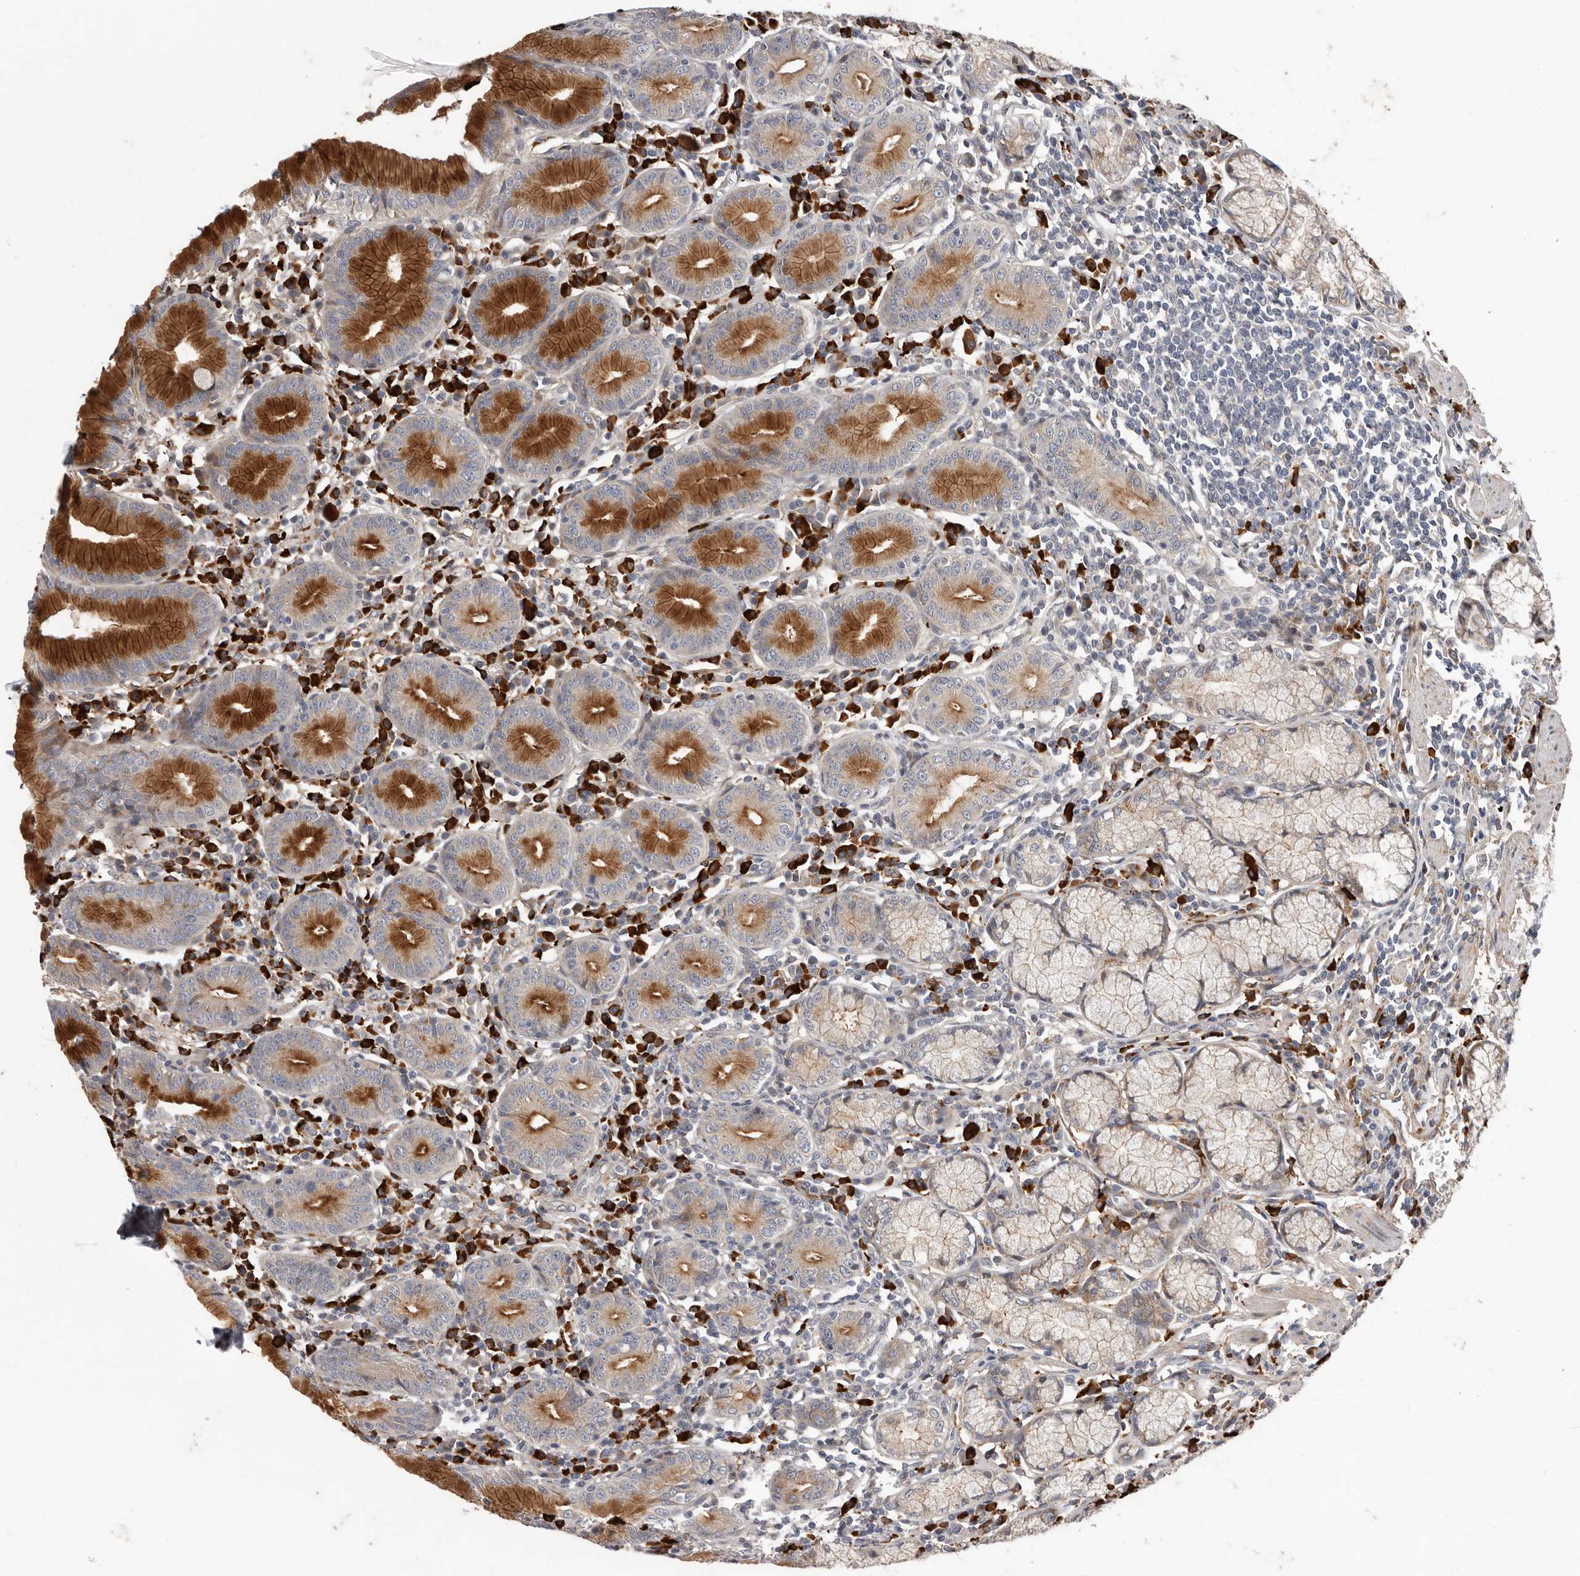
{"staining": {"intensity": "strong", "quantity": "25%-75%", "location": "cytoplasmic/membranous"}, "tissue": "stomach", "cell_type": "Glandular cells", "image_type": "normal", "snomed": [{"axis": "morphology", "description": "Normal tissue, NOS"}, {"axis": "topography", "description": "Stomach"}], "caption": "Benign stomach reveals strong cytoplasmic/membranous staining in about 25%-75% of glandular cells, visualized by immunohistochemistry. (Stains: DAB (3,3'-diaminobenzidine) in brown, nuclei in blue, Microscopy: brightfield microscopy at high magnification).", "gene": "ATXN3L", "patient": {"sex": "male", "age": 55}}